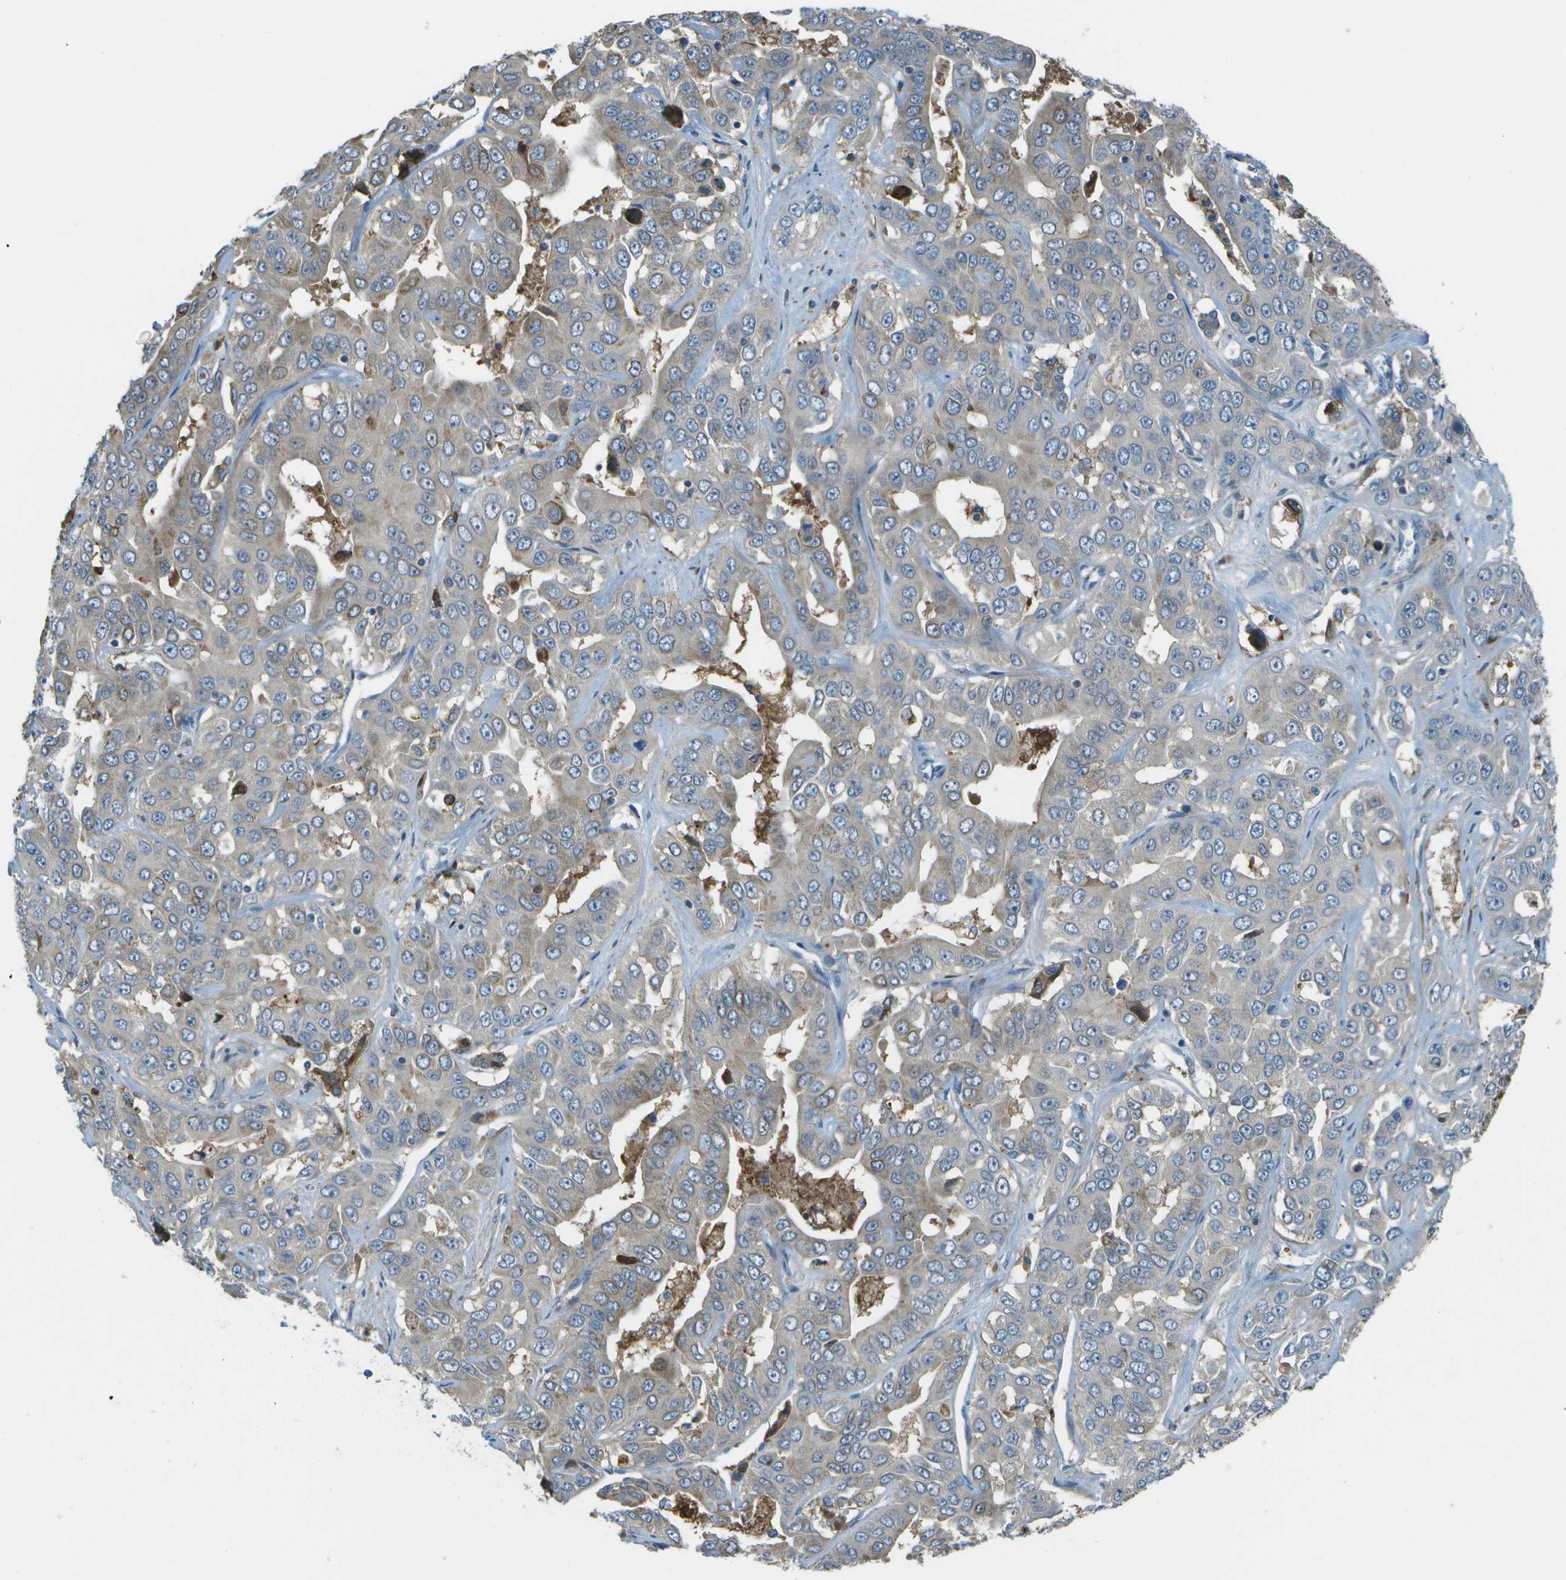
{"staining": {"intensity": "negative", "quantity": "none", "location": "none"}, "tissue": "liver cancer", "cell_type": "Tumor cells", "image_type": "cancer", "snomed": [{"axis": "morphology", "description": "Cholangiocarcinoma"}, {"axis": "topography", "description": "Liver"}], "caption": "This is a histopathology image of immunohistochemistry staining of liver cancer (cholangiocarcinoma), which shows no positivity in tumor cells.", "gene": "LRRC66", "patient": {"sex": "female", "age": 52}}